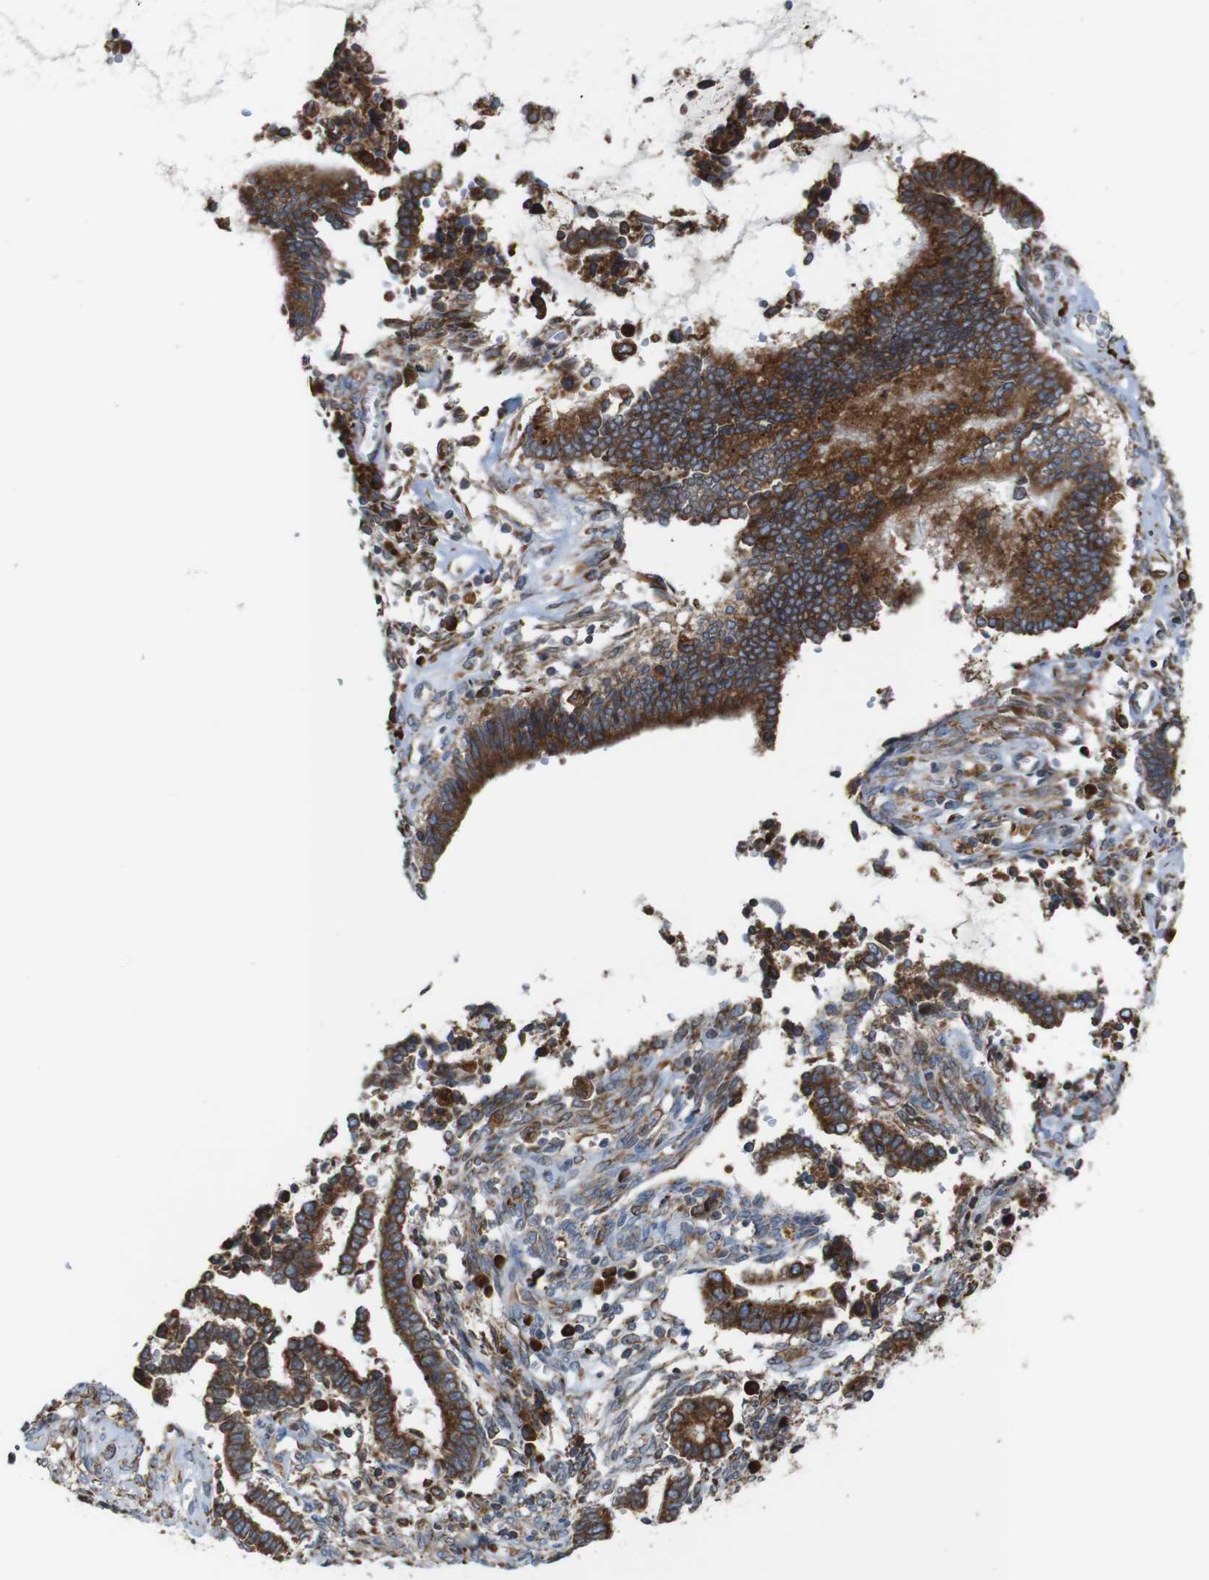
{"staining": {"intensity": "strong", "quantity": ">75%", "location": "cytoplasmic/membranous"}, "tissue": "cervical cancer", "cell_type": "Tumor cells", "image_type": "cancer", "snomed": [{"axis": "morphology", "description": "Adenocarcinoma, NOS"}, {"axis": "topography", "description": "Cervix"}], "caption": "IHC (DAB (3,3'-diaminobenzidine)) staining of human cervical cancer shows strong cytoplasmic/membranous protein positivity in about >75% of tumor cells.", "gene": "UGGT1", "patient": {"sex": "female", "age": 44}}